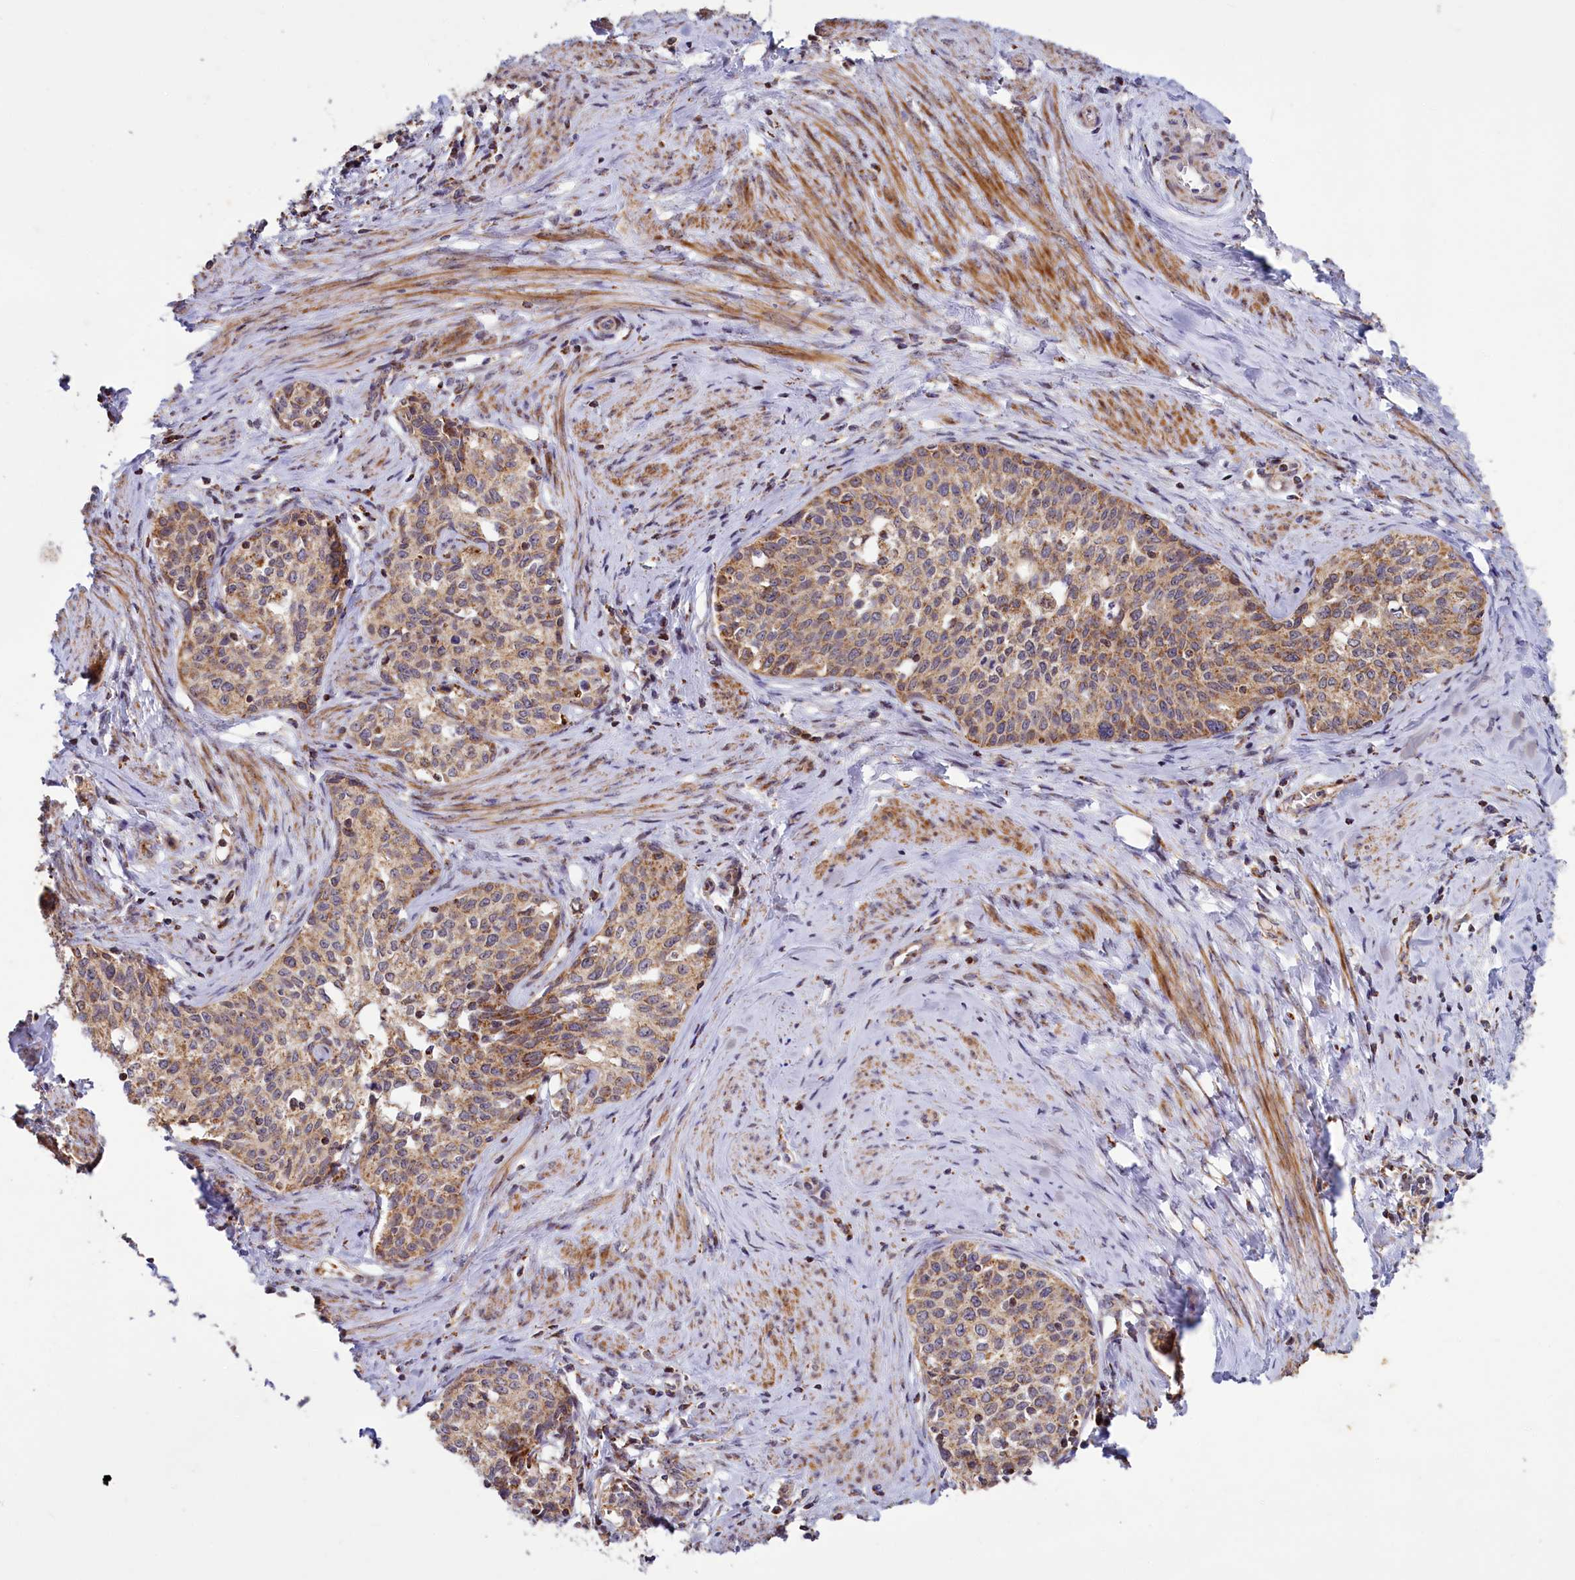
{"staining": {"intensity": "moderate", "quantity": ">75%", "location": "cytoplasmic/membranous"}, "tissue": "cervical cancer", "cell_type": "Tumor cells", "image_type": "cancer", "snomed": [{"axis": "morphology", "description": "Squamous cell carcinoma, NOS"}, {"axis": "morphology", "description": "Adenocarcinoma, NOS"}, {"axis": "topography", "description": "Cervix"}], "caption": "IHC staining of cervical cancer, which displays medium levels of moderate cytoplasmic/membranous staining in about >75% of tumor cells indicating moderate cytoplasmic/membranous protein positivity. The staining was performed using DAB (3,3'-diaminobenzidine) (brown) for protein detection and nuclei were counterstained in hematoxylin (blue).", "gene": "DYNC2H1", "patient": {"sex": "female", "age": 52}}